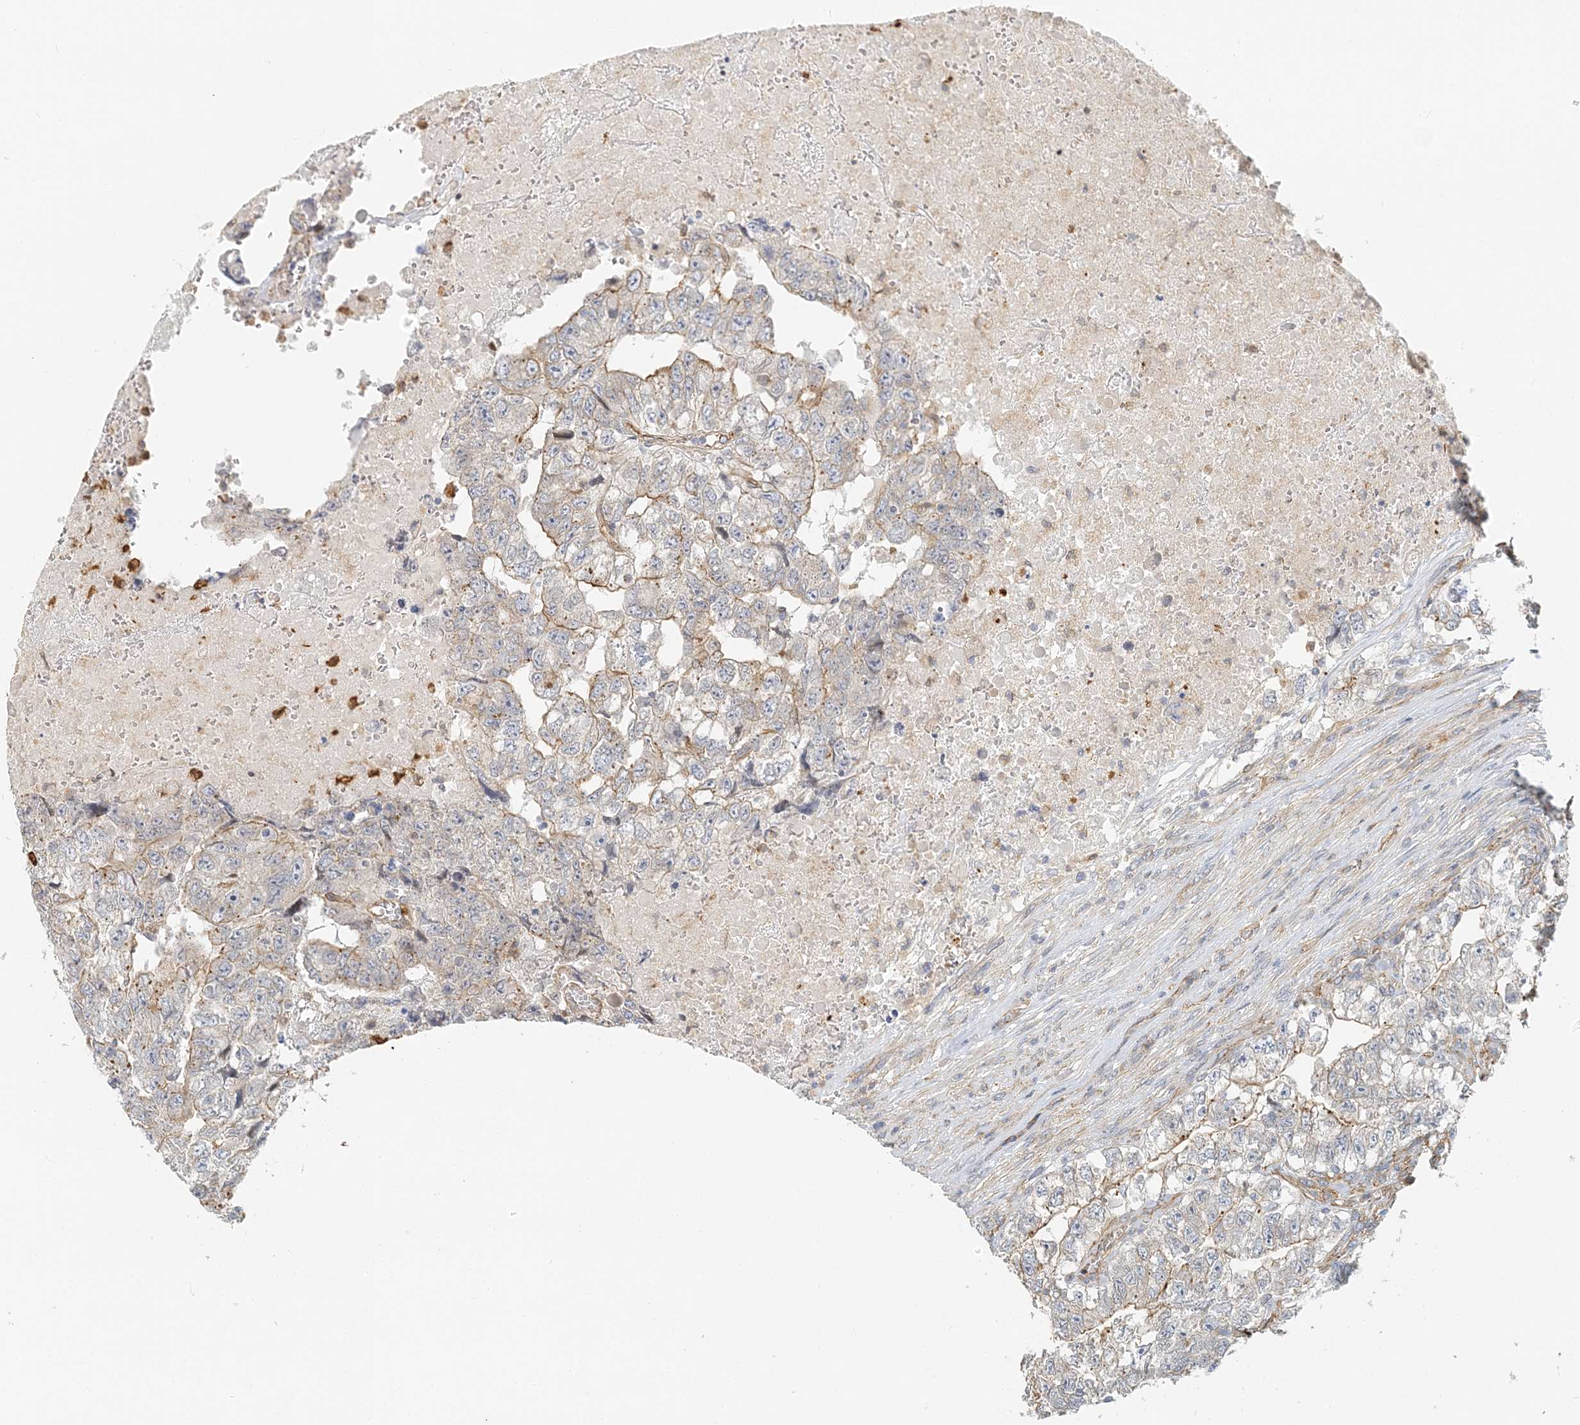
{"staining": {"intensity": "moderate", "quantity": "25%-75%", "location": "cytoplasmic/membranous"}, "tissue": "testis cancer", "cell_type": "Tumor cells", "image_type": "cancer", "snomed": [{"axis": "morphology", "description": "Carcinoma, Embryonal, NOS"}, {"axis": "topography", "description": "Testis"}], "caption": "Immunohistochemistry staining of embryonal carcinoma (testis), which displays medium levels of moderate cytoplasmic/membranous positivity in about 25%-75% of tumor cells indicating moderate cytoplasmic/membranous protein positivity. The staining was performed using DAB (brown) for protein detection and nuclei were counterstained in hematoxylin (blue).", "gene": "DNAH1", "patient": {"sex": "male", "age": 36}}